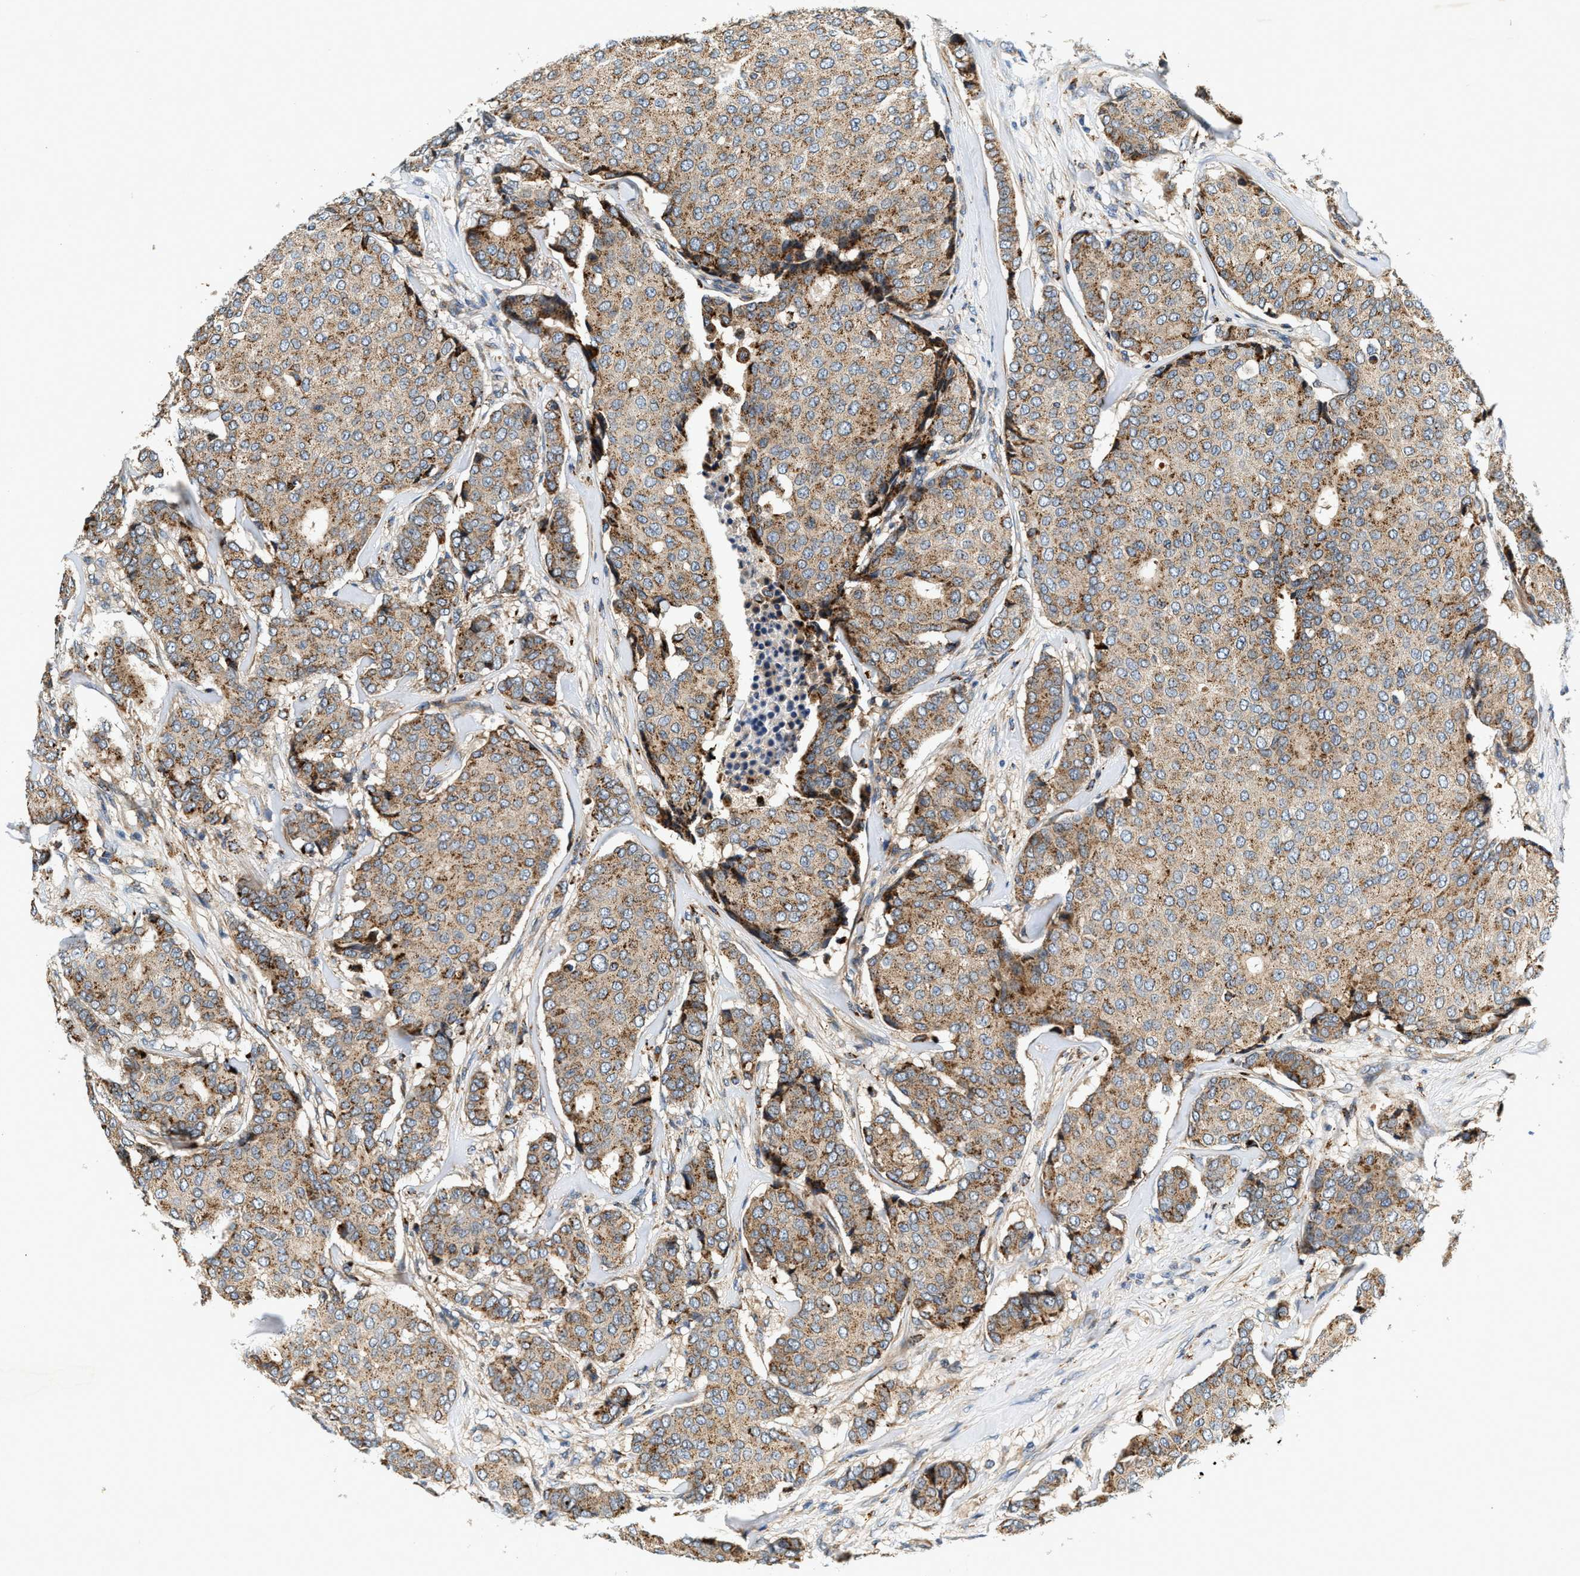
{"staining": {"intensity": "moderate", "quantity": ">75%", "location": "cytoplasmic/membranous"}, "tissue": "breast cancer", "cell_type": "Tumor cells", "image_type": "cancer", "snomed": [{"axis": "morphology", "description": "Duct carcinoma"}, {"axis": "topography", "description": "Breast"}], "caption": "Immunohistochemical staining of infiltrating ductal carcinoma (breast) demonstrates moderate cytoplasmic/membranous protein positivity in about >75% of tumor cells. The protein is shown in brown color, while the nuclei are stained blue.", "gene": "DUSP10", "patient": {"sex": "female", "age": 75}}